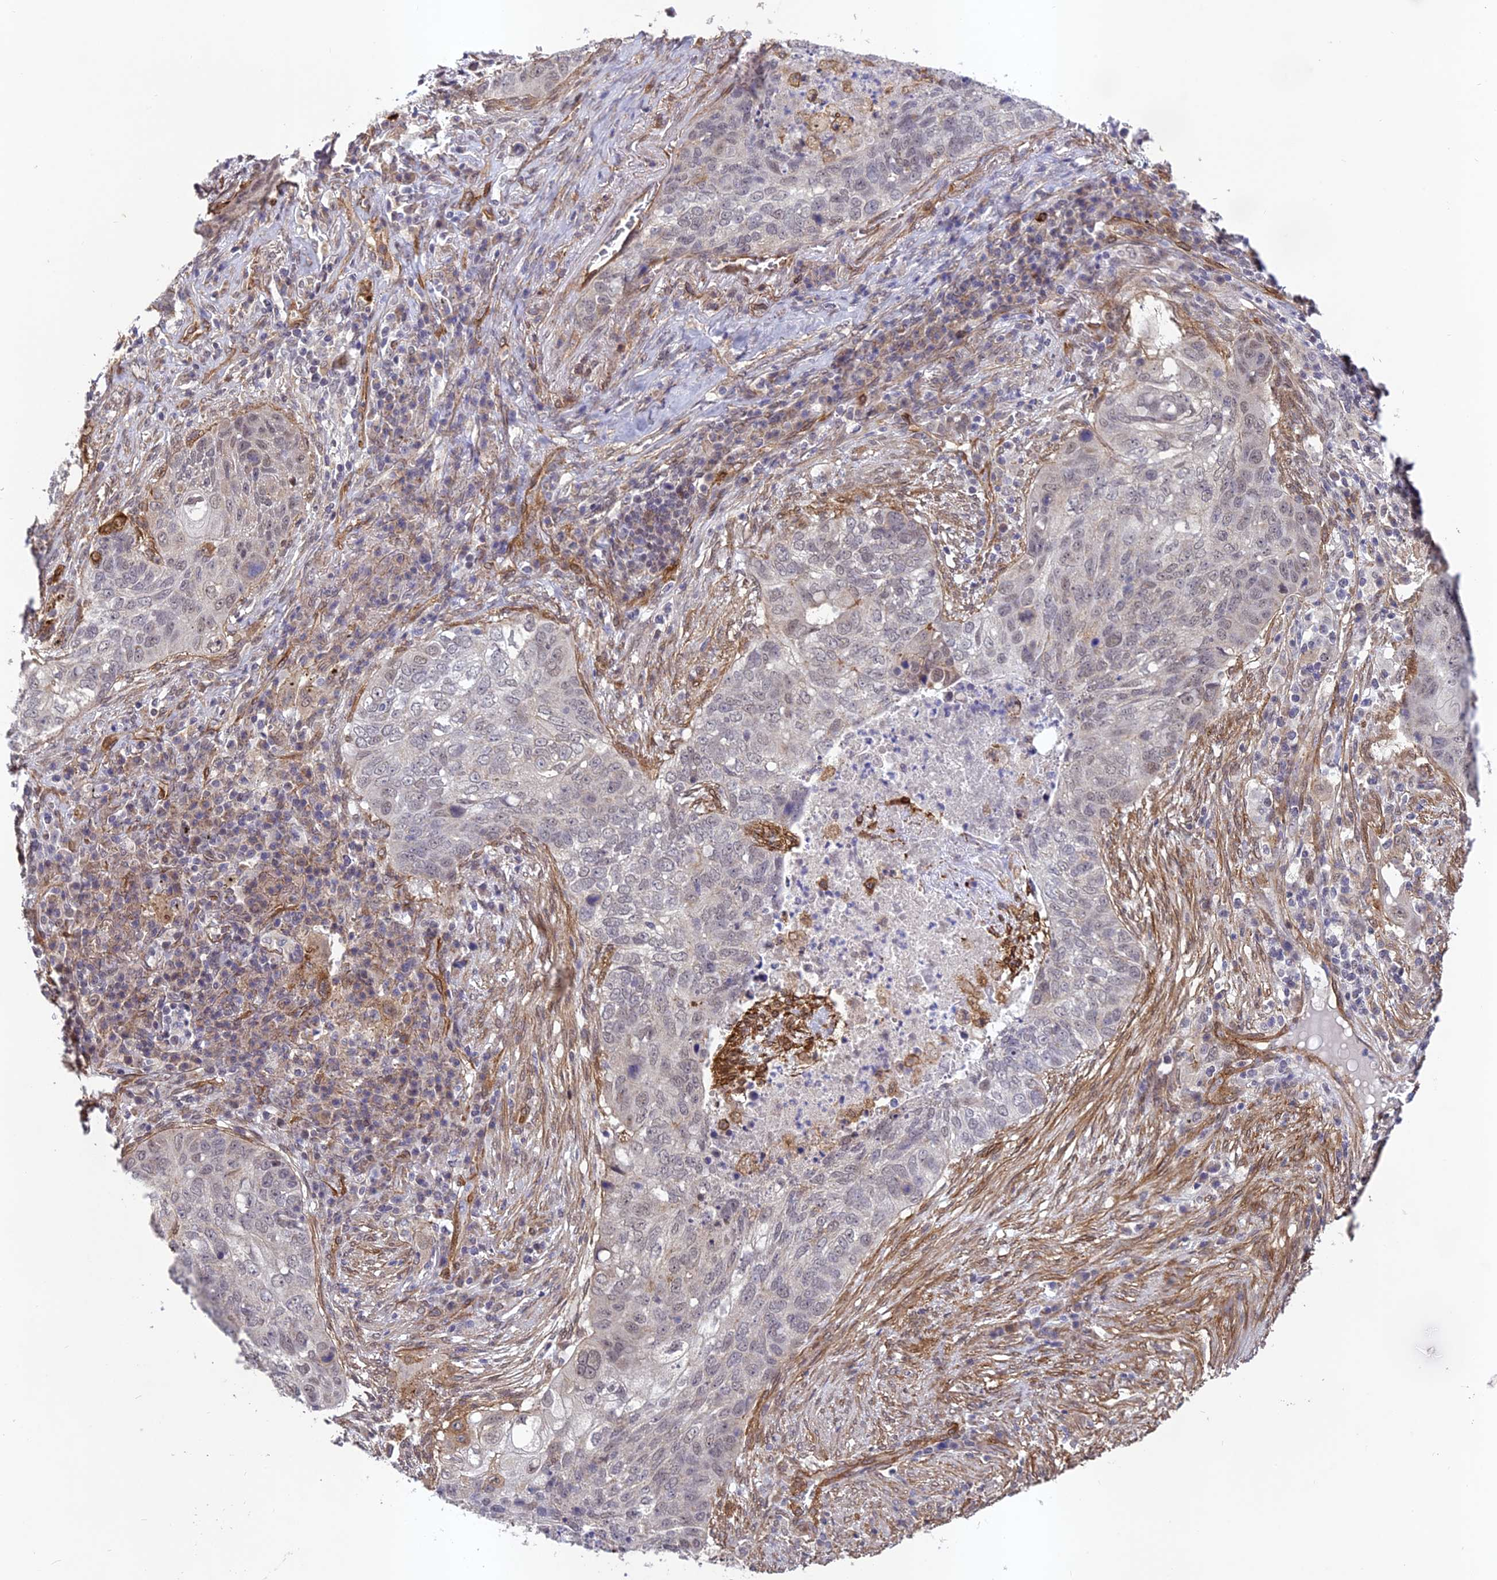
{"staining": {"intensity": "weak", "quantity": "<25%", "location": "nuclear"}, "tissue": "lung cancer", "cell_type": "Tumor cells", "image_type": "cancer", "snomed": [{"axis": "morphology", "description": "Squamous cell carcinoma, NOS"}, {"axis": "topography", "description": "Lung"}], "caption": "DAB (3,3'-diaminobenzidine) immunohistochemical staining of human lung cancer reveals no significant positivity in tumor cells. (Brightfield microscopy of DAB IHC at high magnification).", "gene": "TNS1", "patient": {"sex": "female", "age": 63}}